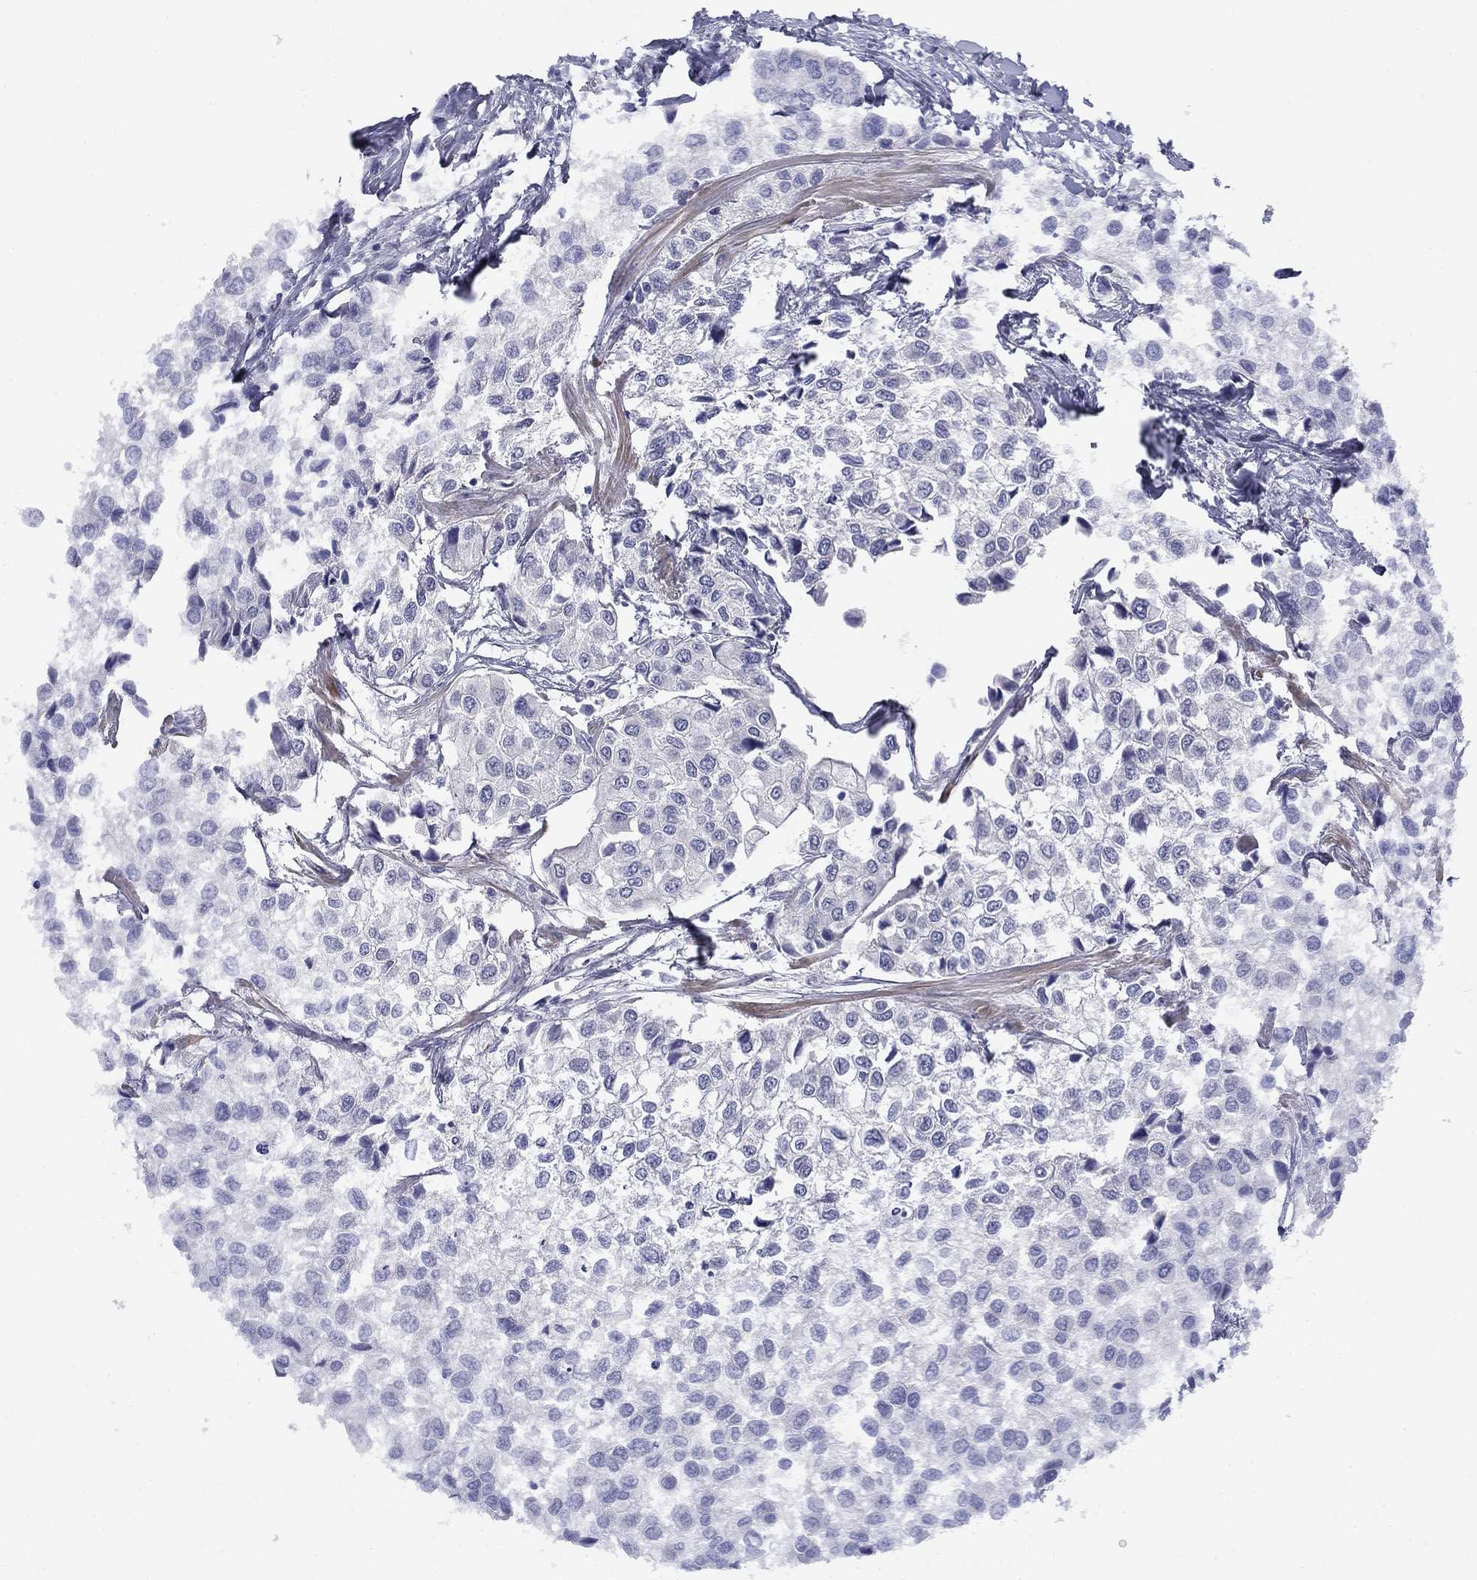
{"staining": {"intensity": "negative", "quantity": "none", "location": "none"}, "tissue": "urothelial cancer", "cell_type": "Tumor cells", "image_type": "cancer", "snomed": [{"axis": "morphology", "description": "Urothelial carcinoma, High grade"}, {"axis": "topography", "description": "Urinary bladder"}], "caption": "The histopathology image demonstrates no staining of tumor cells in urothelial carcinoma (high-grade).", "gene": "TIGD4", "patient": {"sex": "male", "age": 73}}